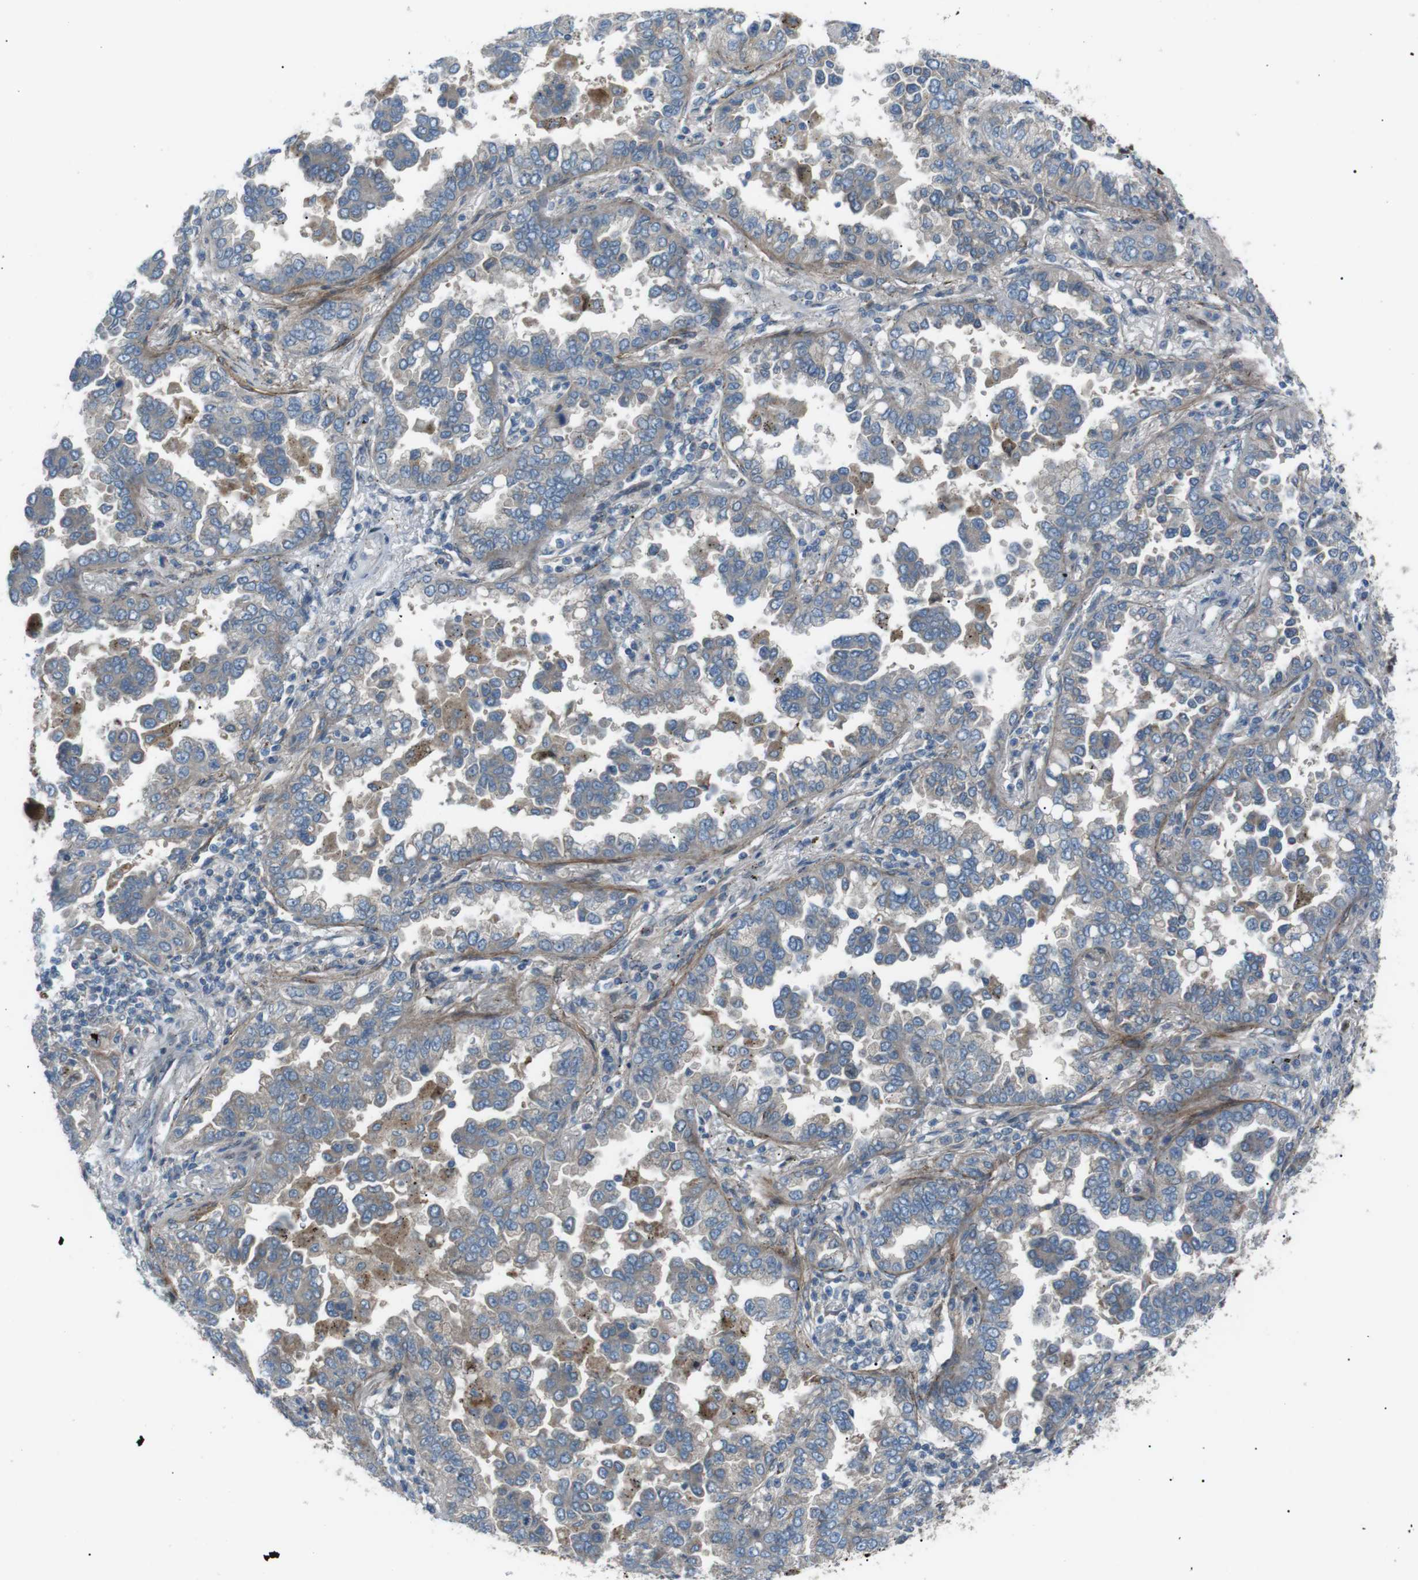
{"staining": {"intensity": "moderate", "quantity": "25%-75%", "location": "cytoplasmic/membranous"}, "tissue": "lung cancer", "cell_type": "Tumor cells", "image_type": "cancer", "snomed": [{"axis": "morphology", "description": "Normal tissue, NOS"}, {"axis": "morphology", "description": "Adenocarcinoma, NOS"}, {"axis": "topography", "description": "Lung"}], "caption": "The micrograph demonstrates staining of lung cancer (adenocarcinoma), revealing moderate cytoplasmic/membranous protein expression (brown color) within tumor cells. The protein of interest is stained brown, and the nuclei are stained in blue (DAB IHC with brightfield microscopy, high magnification).", "gene": "ARID5B", "patient": {"sex": "male", "age": 59}}